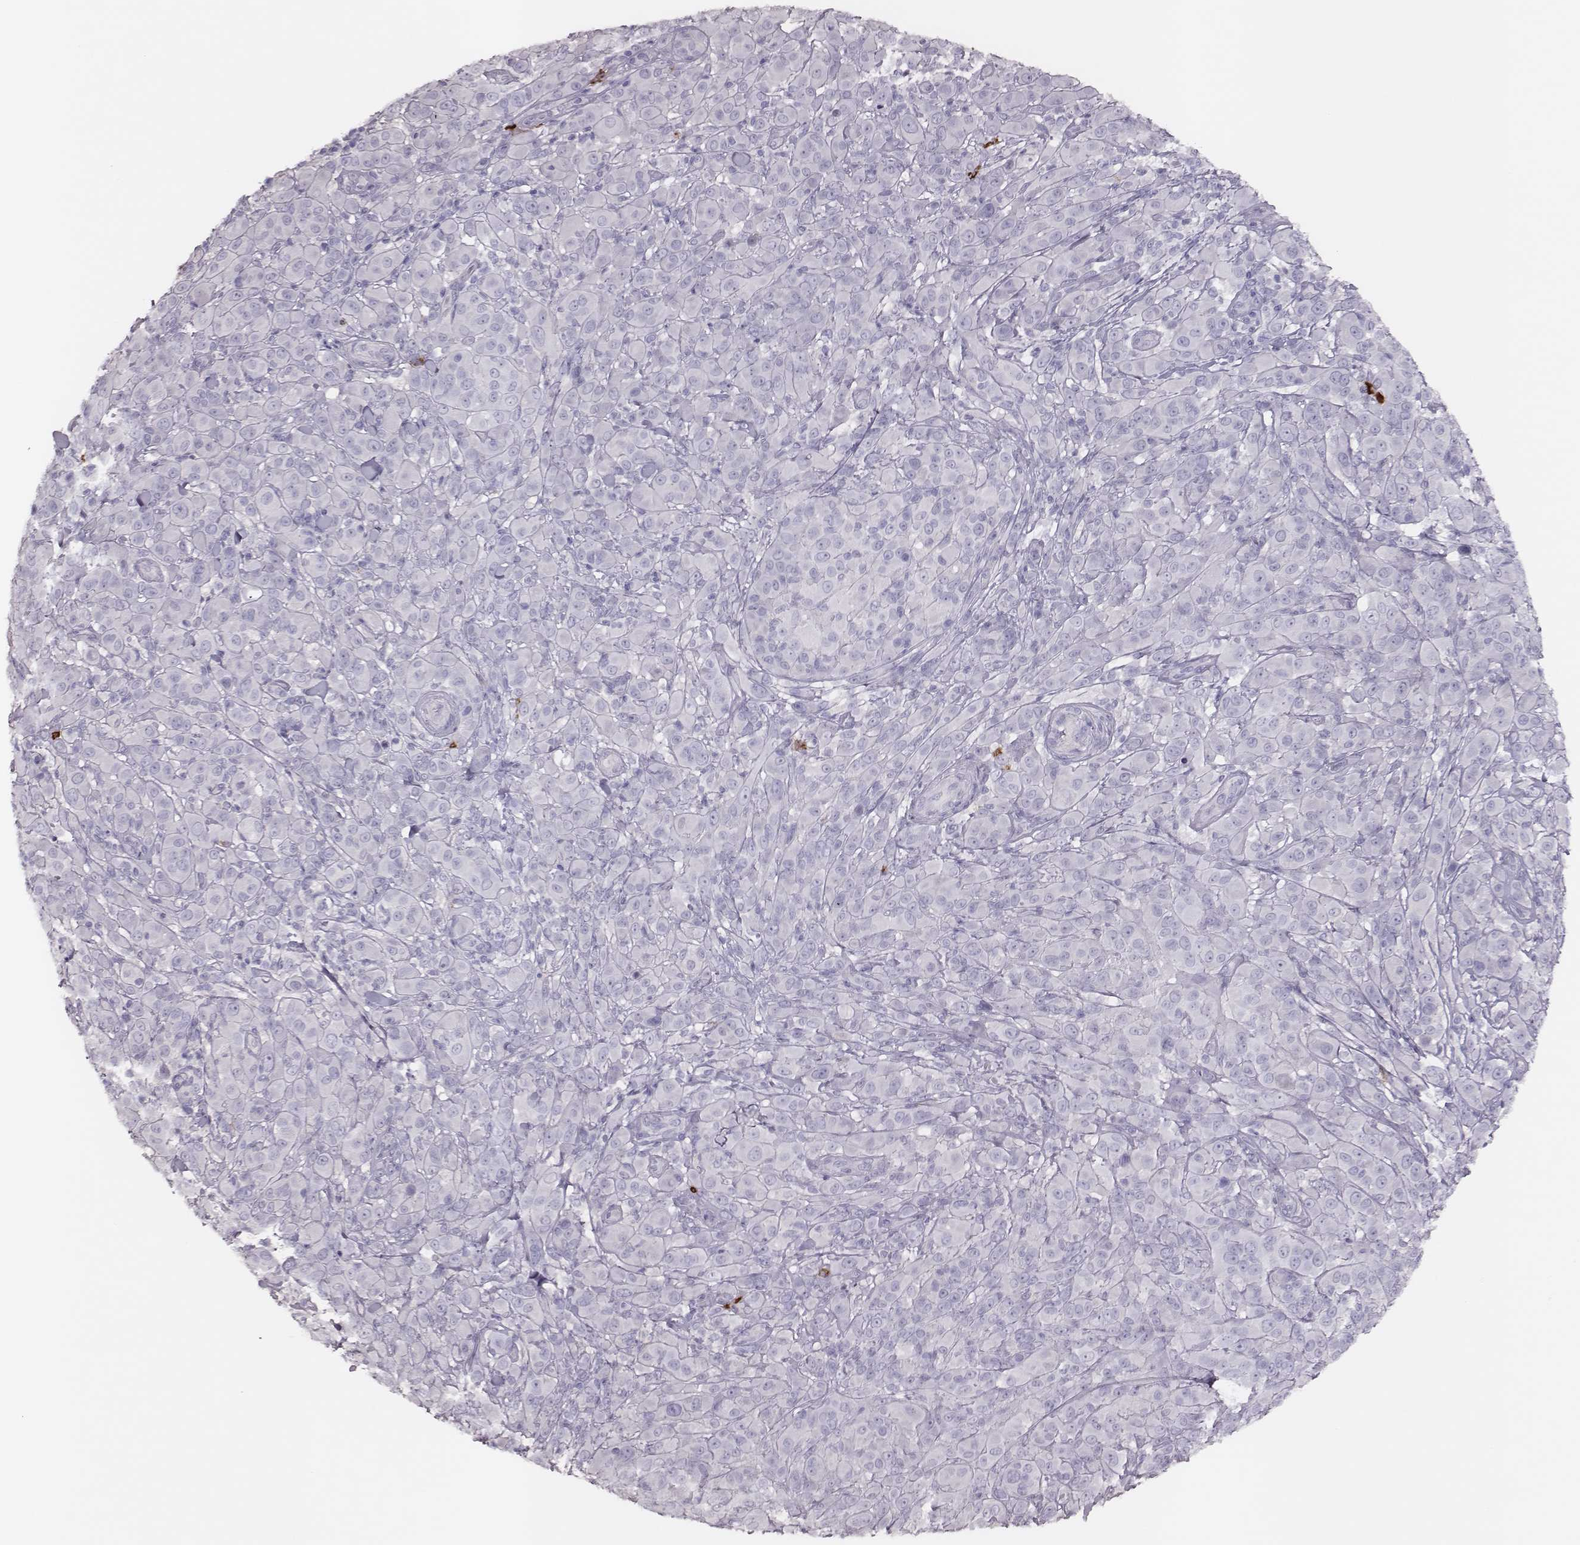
{"staining": {"intensity": "negative", "quantity": "none", "location": "none"}, "tissue": "melanoma", "cell_type": "Tumor cells", "image_type": "cancer", "snomed": [{"axis": "morphology", "description": "Malignant melanoma, NOS"}, {"axis": "topography", "description": "Skin"}], "caption": "This is an immunohistochemistry micrograph of melanoma. There is no positivity in tumor cells.", "gene": "P2RY10", "patient": {"sex": "female", "age": 87}}